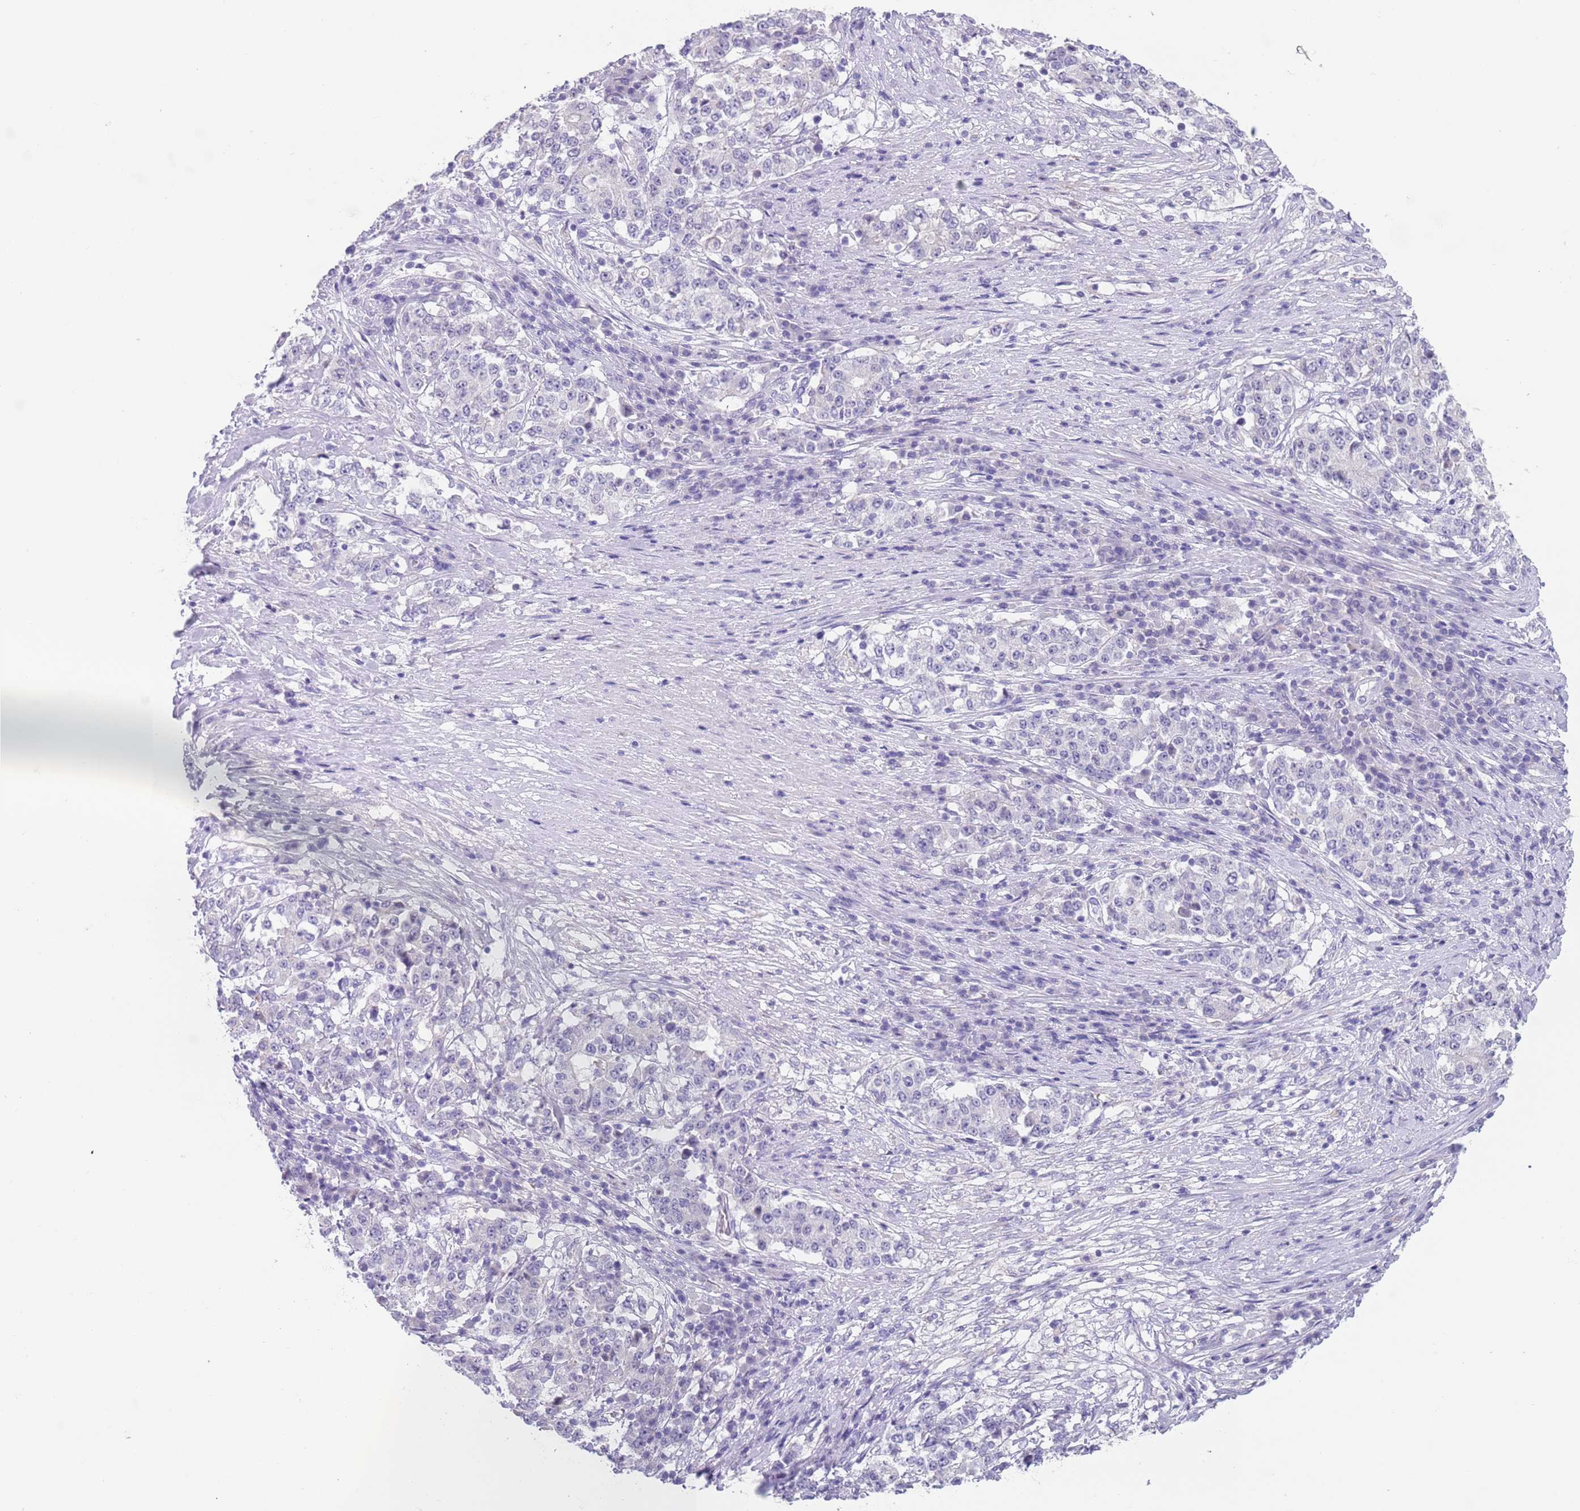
{"staining": {"intensity": "negative", "quantity": "none", "location": "none"}, "tissue": "stomach cancer", "cell_type": "Tumor cells", "image_type": "cancer", "snomed": [{"axis": "morphology", "description": "Adenocarcinoma, NOS"}, {"axis": "topography", "description": "Stomach"}], "caption": "IHC photomicrograph of human stomach cancer stained for a protein (brown), which demonstrates no positivity in tumor cells.", "gene": "SPIRE2", "patient": {"sex": "male", "age": 59}}